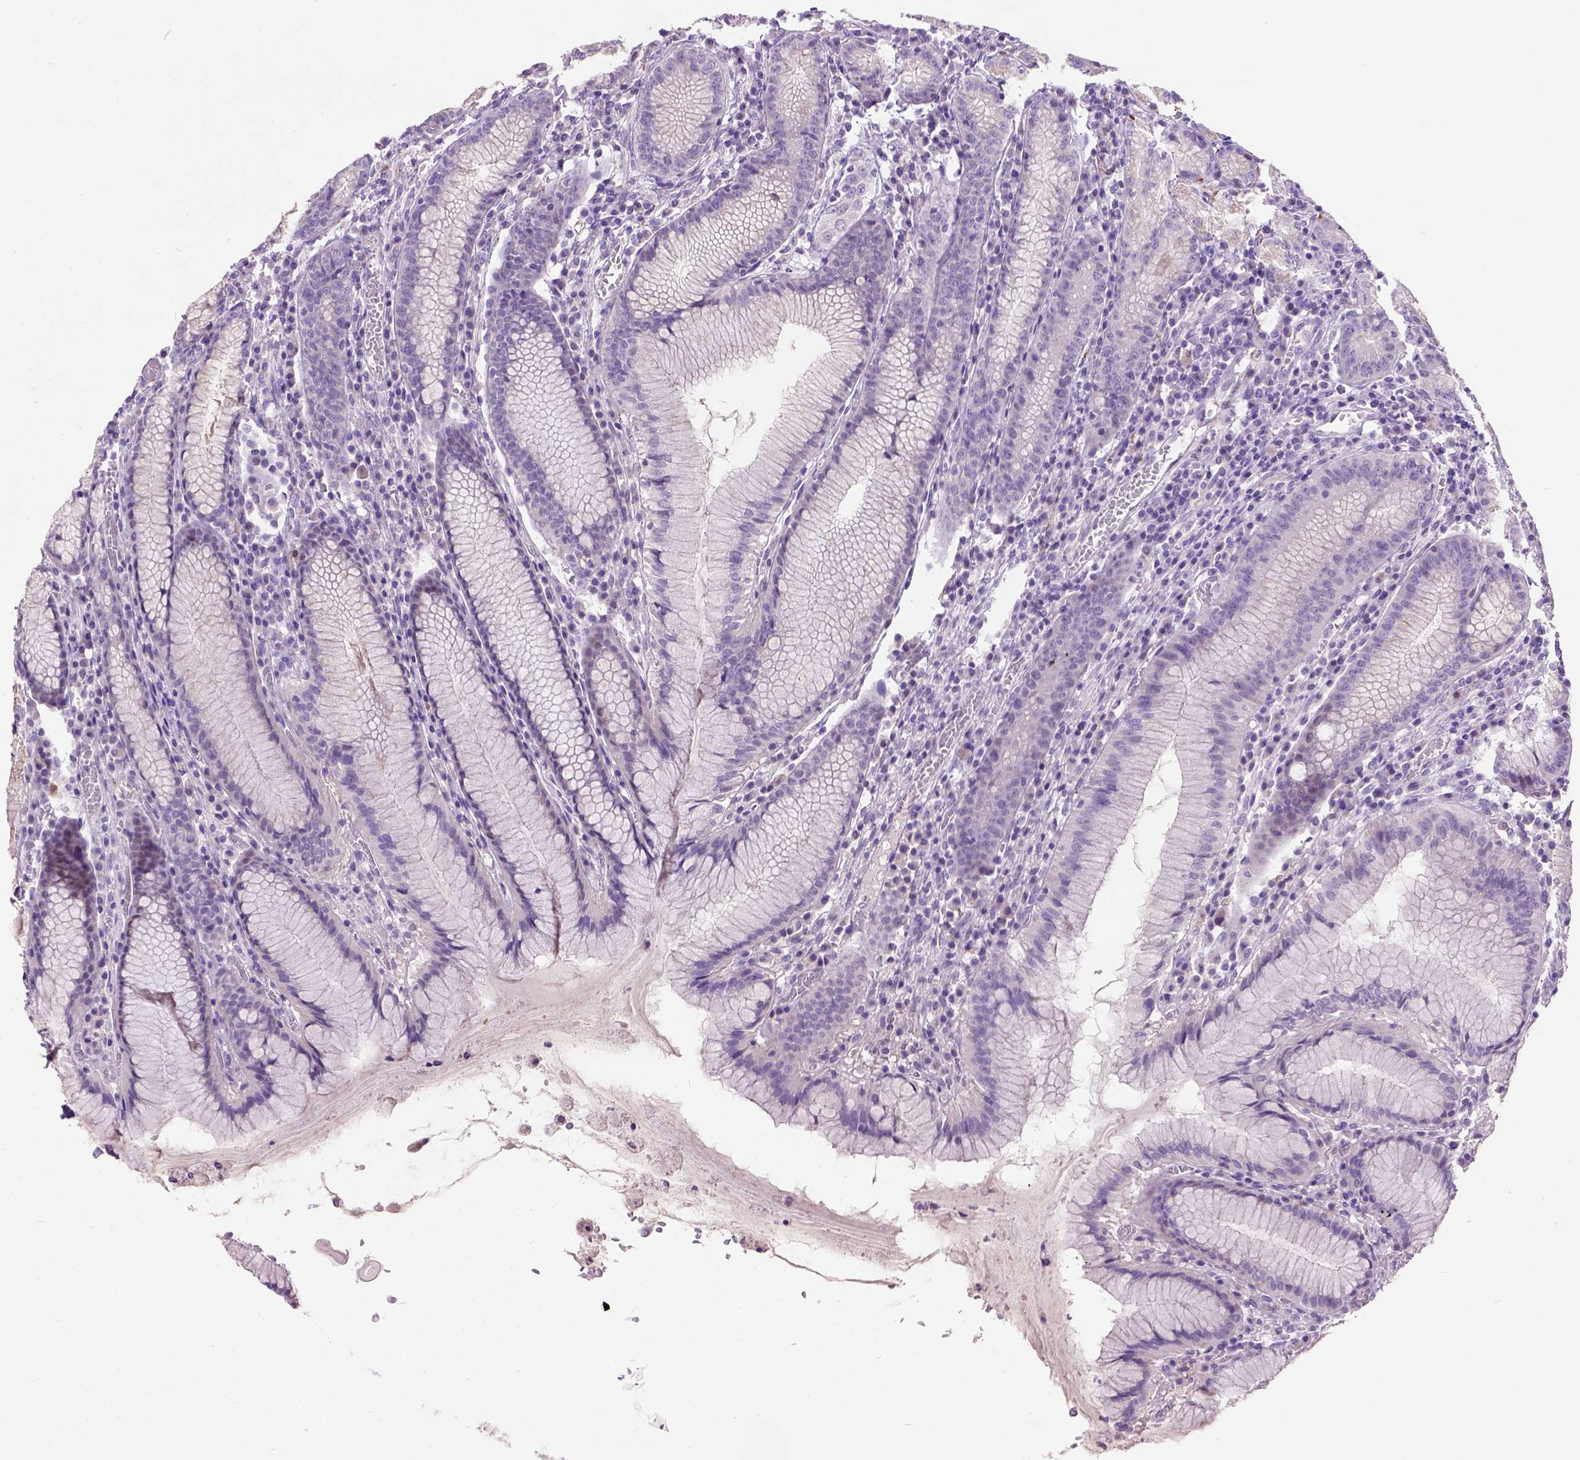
{"staining": {"intensity": "moderate", "quantity": "<25%", "location": "cytoplasmic/membranous"}, "tissue": "stomach", "cell_type": "Glandular cells", "image_type": "normal", "snomed": [{"axis": "morphology", "description": "Normal tissue, NOS"}, {"axis": "topography", "description": "Stomach"}], "caption": "Protein staining demonstrates moderate cytoplasmic/membranous staining in about <25% of glandular cells in unremarkable stomach.", "gene": "MAPT", "patient": {"sex": "male", "age": 55}}